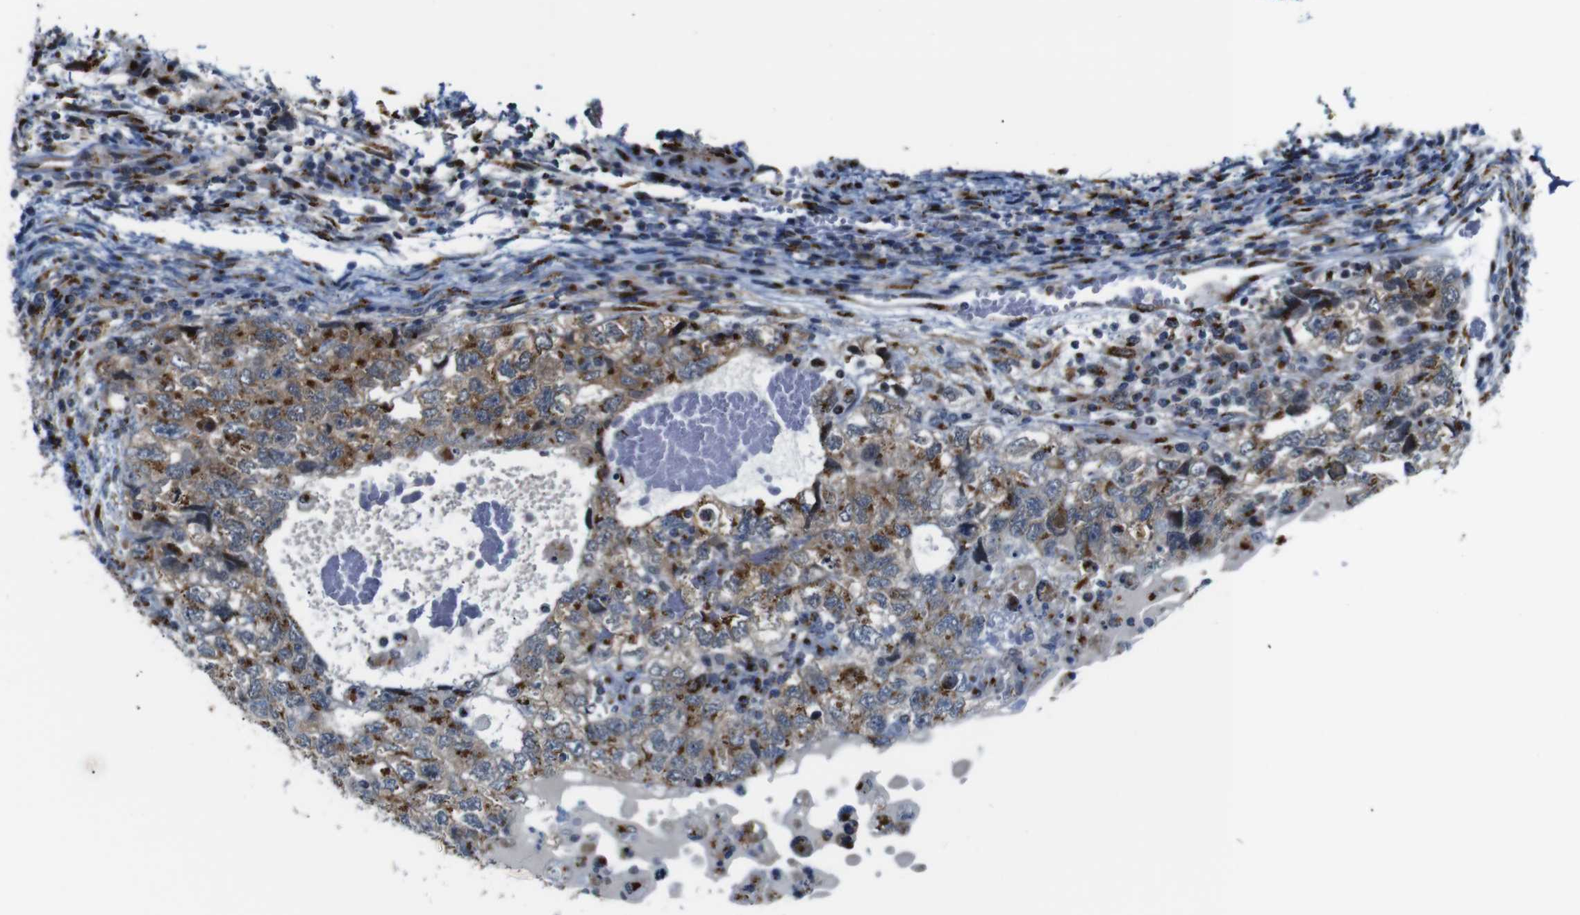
{"staining": {"intensity": "strong", "quantity": ">75%", "location": "cytoplasmic/membranous"}, "tissue": "testis cancer", "cell_type": "Tumor cells", "image_type": "cancer", "snomed": [{"axis": "morphology", "description": "Carcinoma, Embryonal, NOS"}, {"axis": "topography", "description": "Testis"}], "caption": "Immunohistochemistry histopathology image of human testis embryonal carcinoma stained for a protein (brown), which exhibits high levels of strong cytoplasmic/membranous staining in about >75% of tumor cells.", "gene": "TGOLN2", "patient": {"sex": "male", "age": 36}}